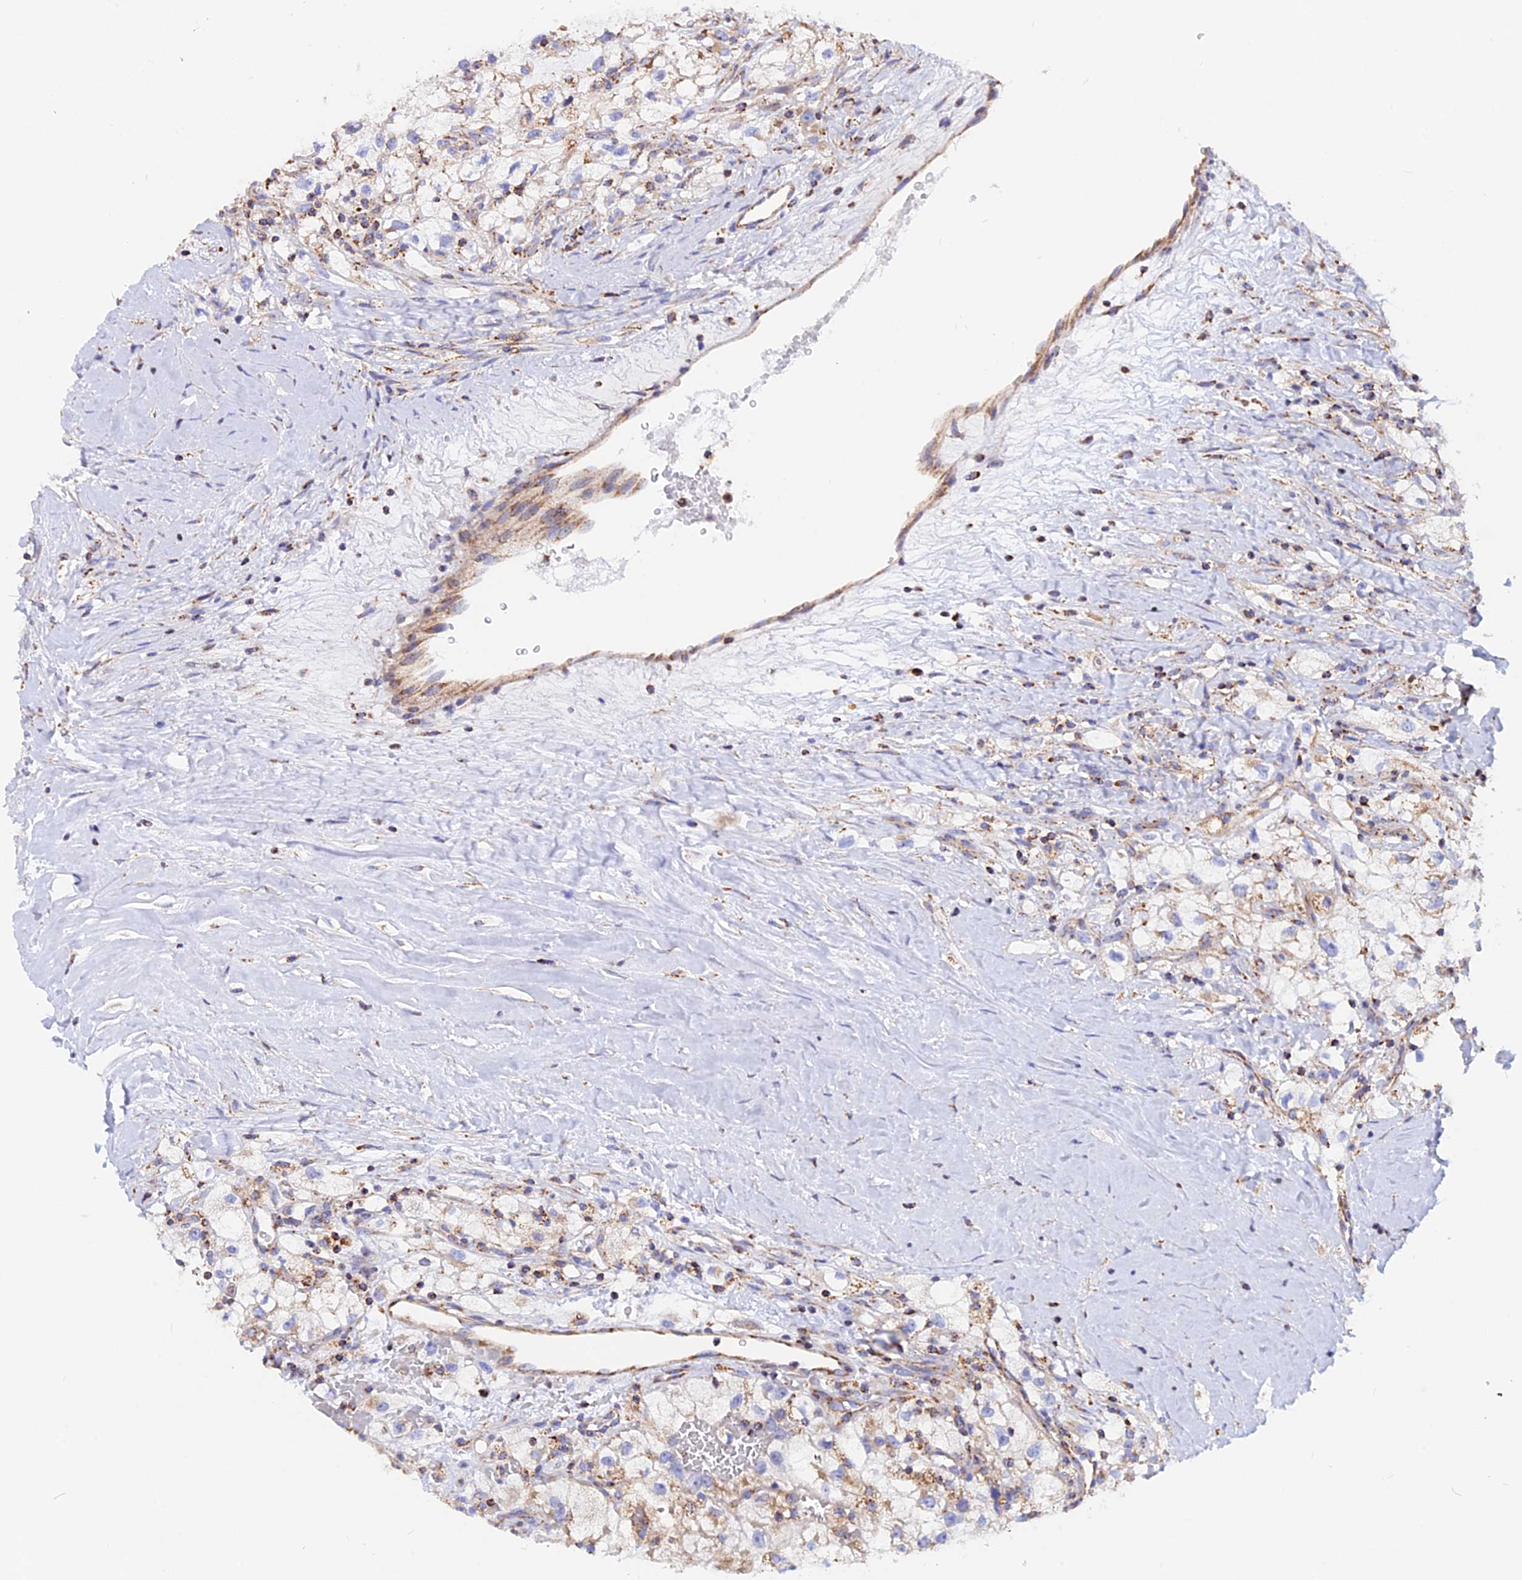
{"staining": {"intensity": "moderate", "quantity": "<25%", "location": "cytoplasmic/membranous"}, "tissue": "renal cancer", "cell_type": "Tumor cells", "image_type": "cancer", "snomed": [{"axis": "morphology", "description": "Adenocarcinoma, NOS"}, {"axis": "topography", "description": "Kidney"}], "caption": "A brown stain highlights moderate cytoplasmic/membranous positivity of a protein in renal adenocarcinoma tumor cells.", "gene": "GCDH", "patient": {"sex": "male", "age": 59}}